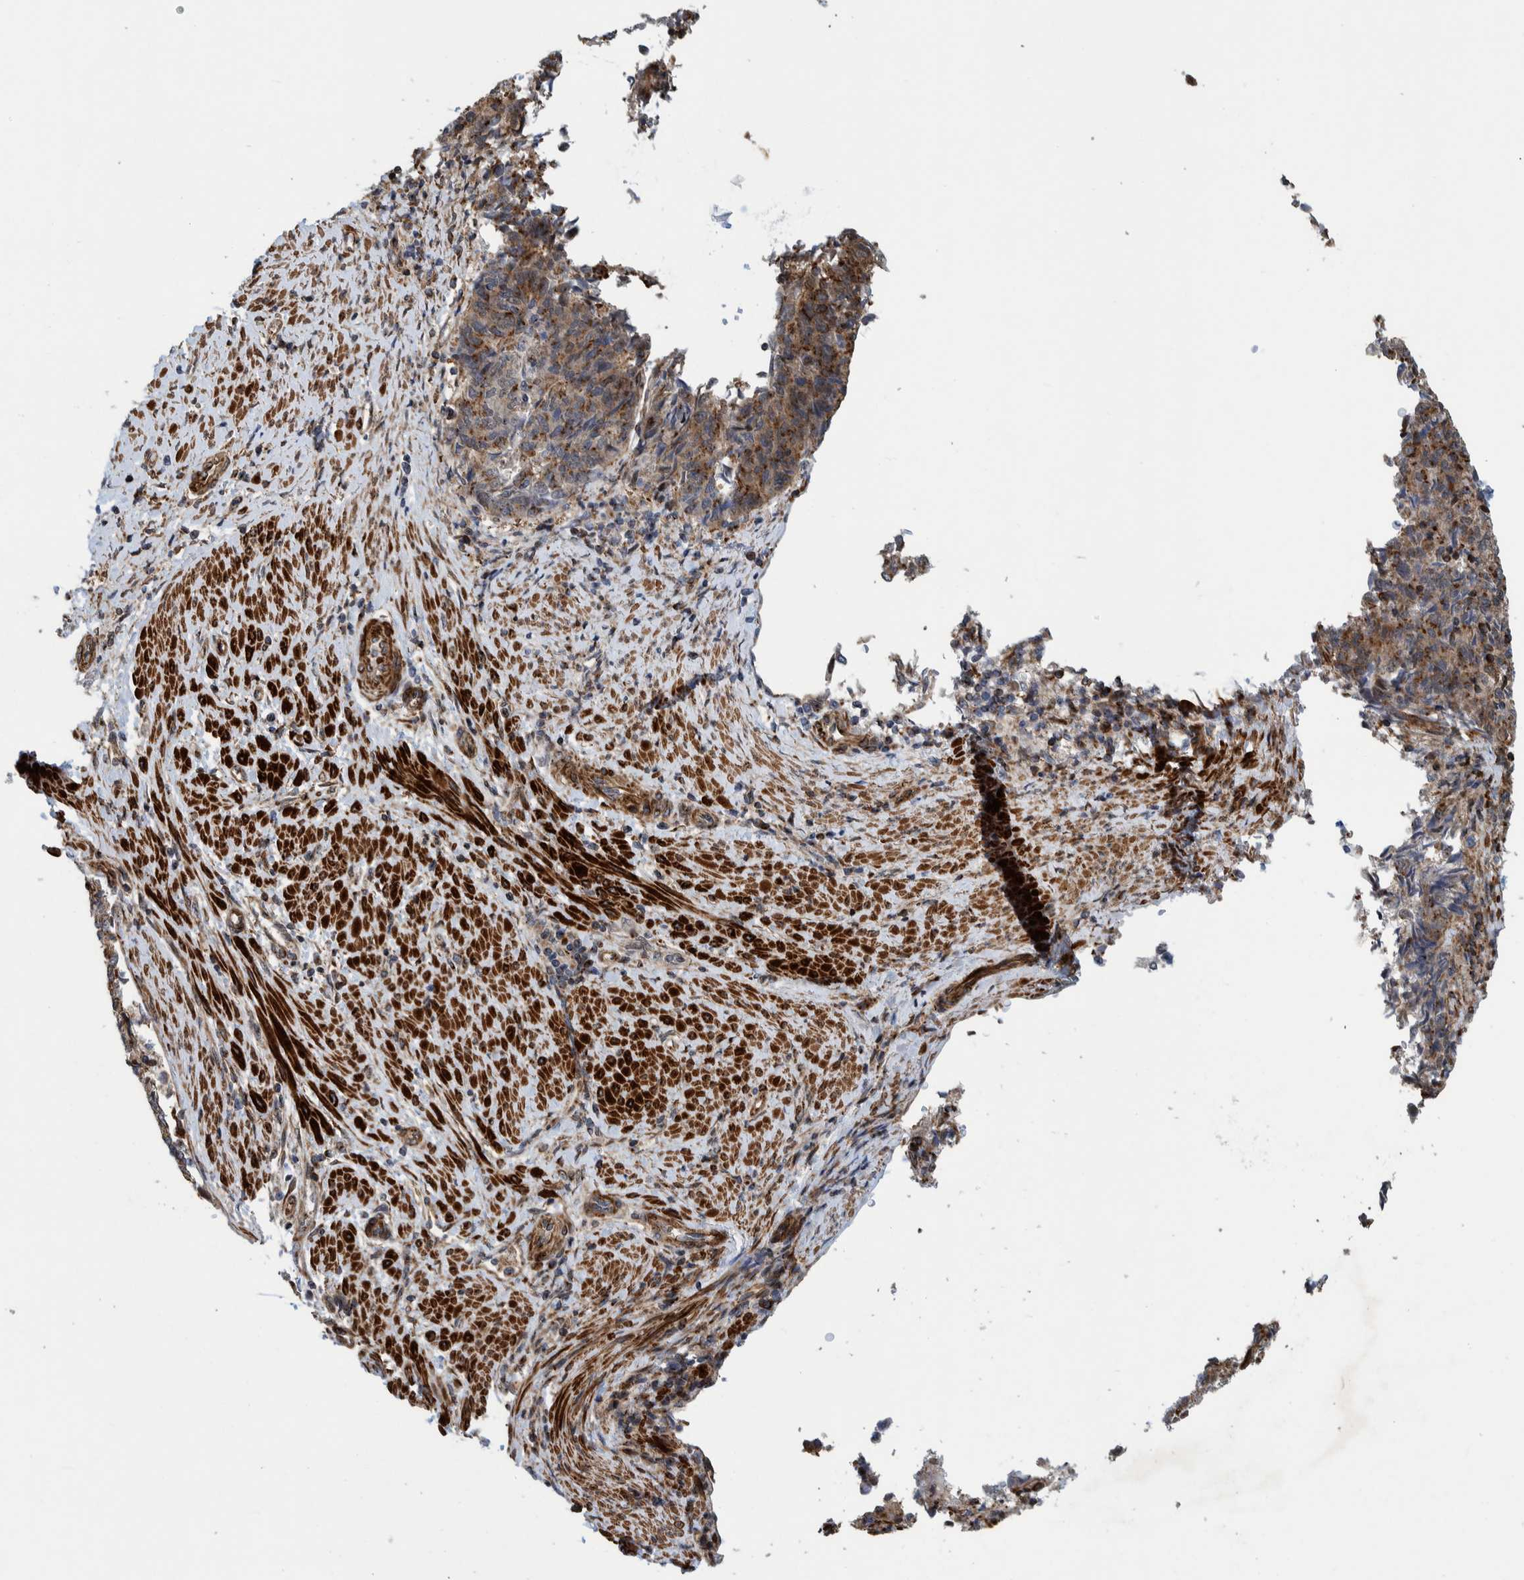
{"staining": {"intensity": "moderate", "quantity": ">75%", "location": "cytoplasmic/membranous"}, "tissue": "endometrial cancer", "cell_type": "Tumor cells", "image_type": "cancer", "snomed": [{"axis": "morphology", "description": "Adenocarcinoma, NOS"}, {"axis": "topography", "description": "Endometrium"}], "caption": "DAB (3,3'-diaminobenzidine) immunohistochemical staining of endometrial cancer displays moderate cytoplasmic/membranous protein expression in approximately >75% of tumor cells.", "gene": "CCDC57", "patient": {"sex": "female", "age": 80}}